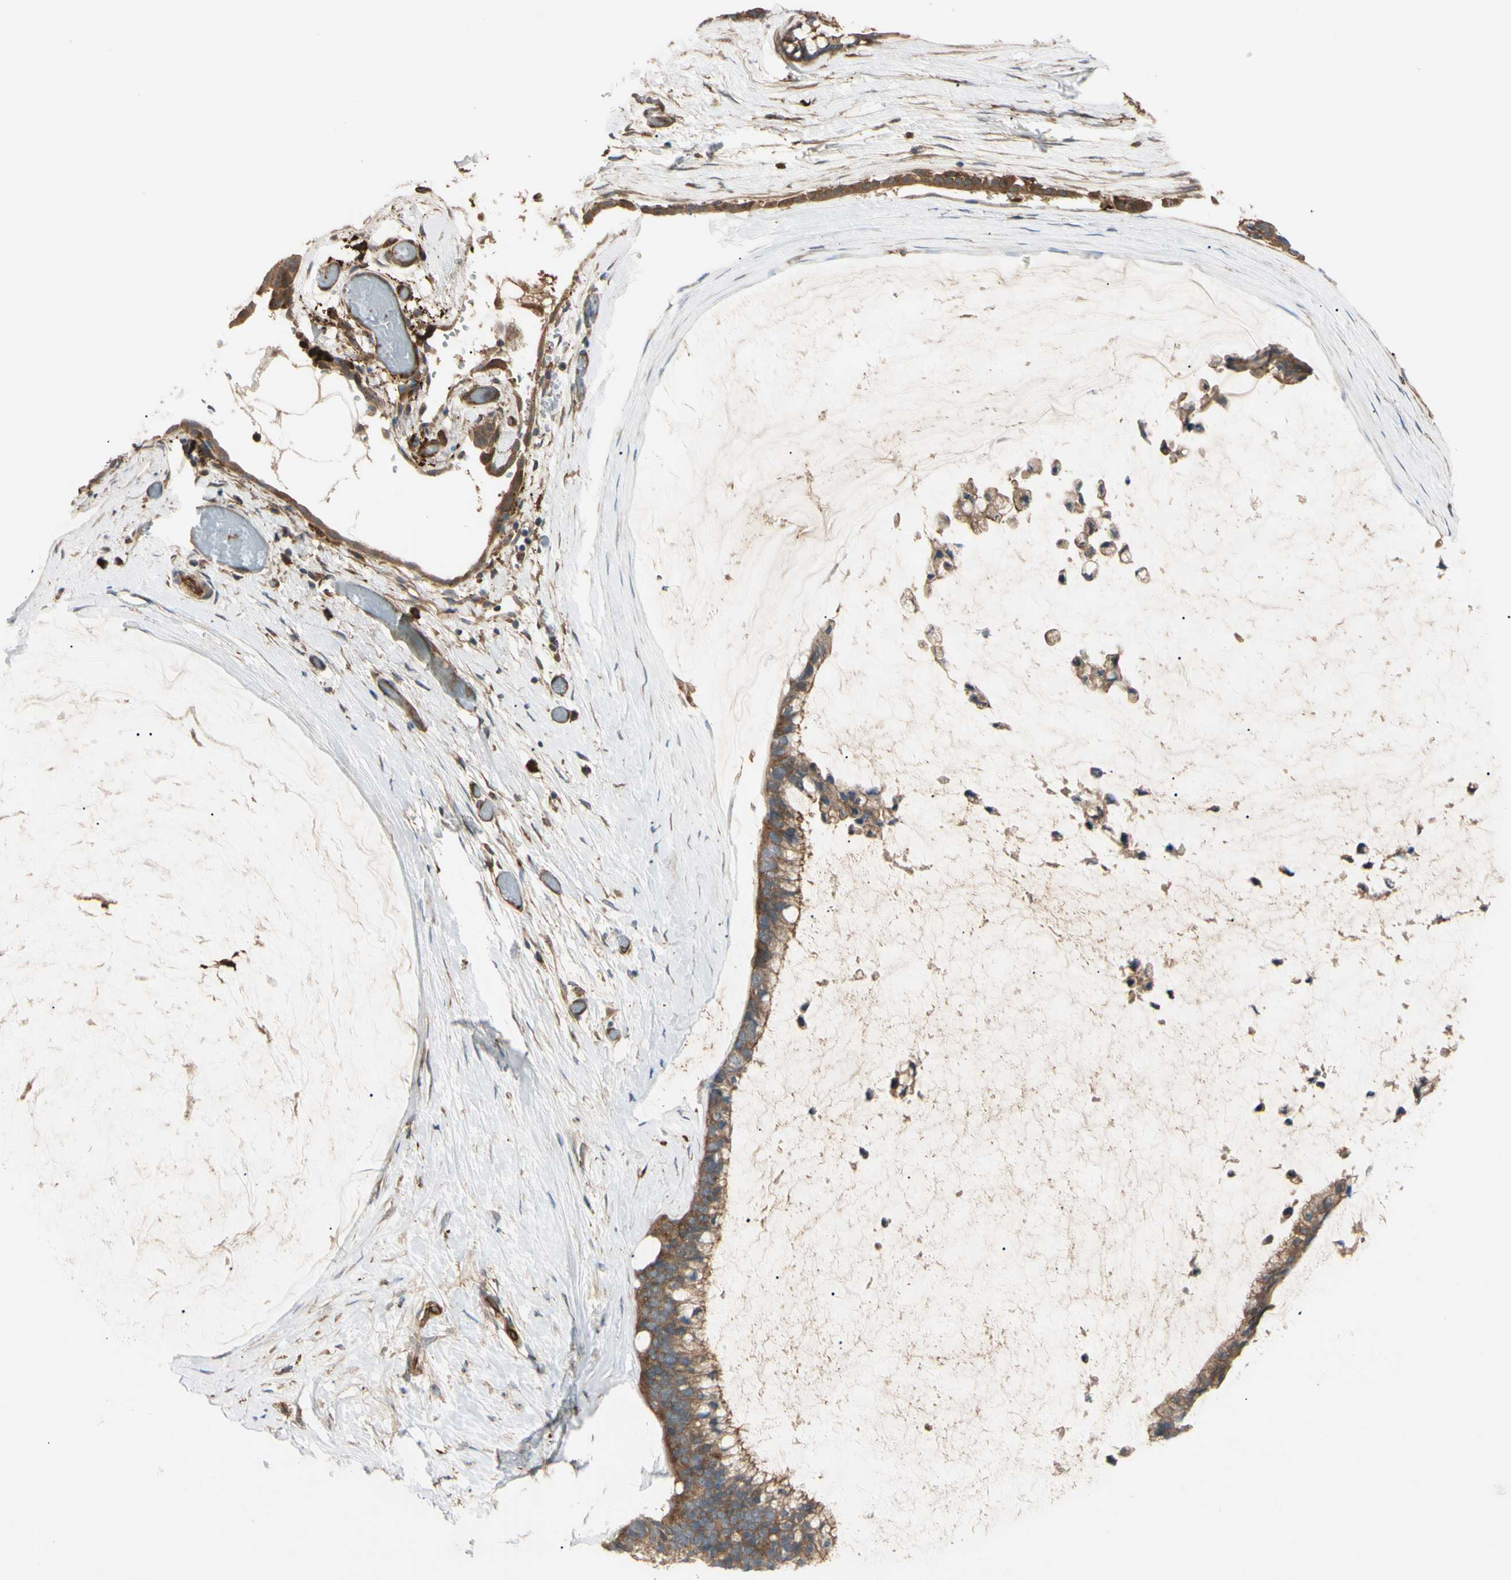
{"staining": {"intensity": "strong", "quantity": ">75%", "location": "cytoplasmic/membranous"}, "tissue": "ovarian cancer", "cell_type": "Tumor cells", "image_type": "cancer", "snomed": [{"axis": "morphology", "description": "Cystadenocarcinoma, mucinous, NOS"}, {"axis": "topography", "description": "Ovary"}], "caption": "About >75% of tumor cells in ovarian cancer (mucinous cystadenocarcinoma) show strong cytoplasmic/membranous protein staining as visualized by brown immunohistochemical staining.", "gene": "PTPN12", "patient": {"sex": "female", "age": 39}}